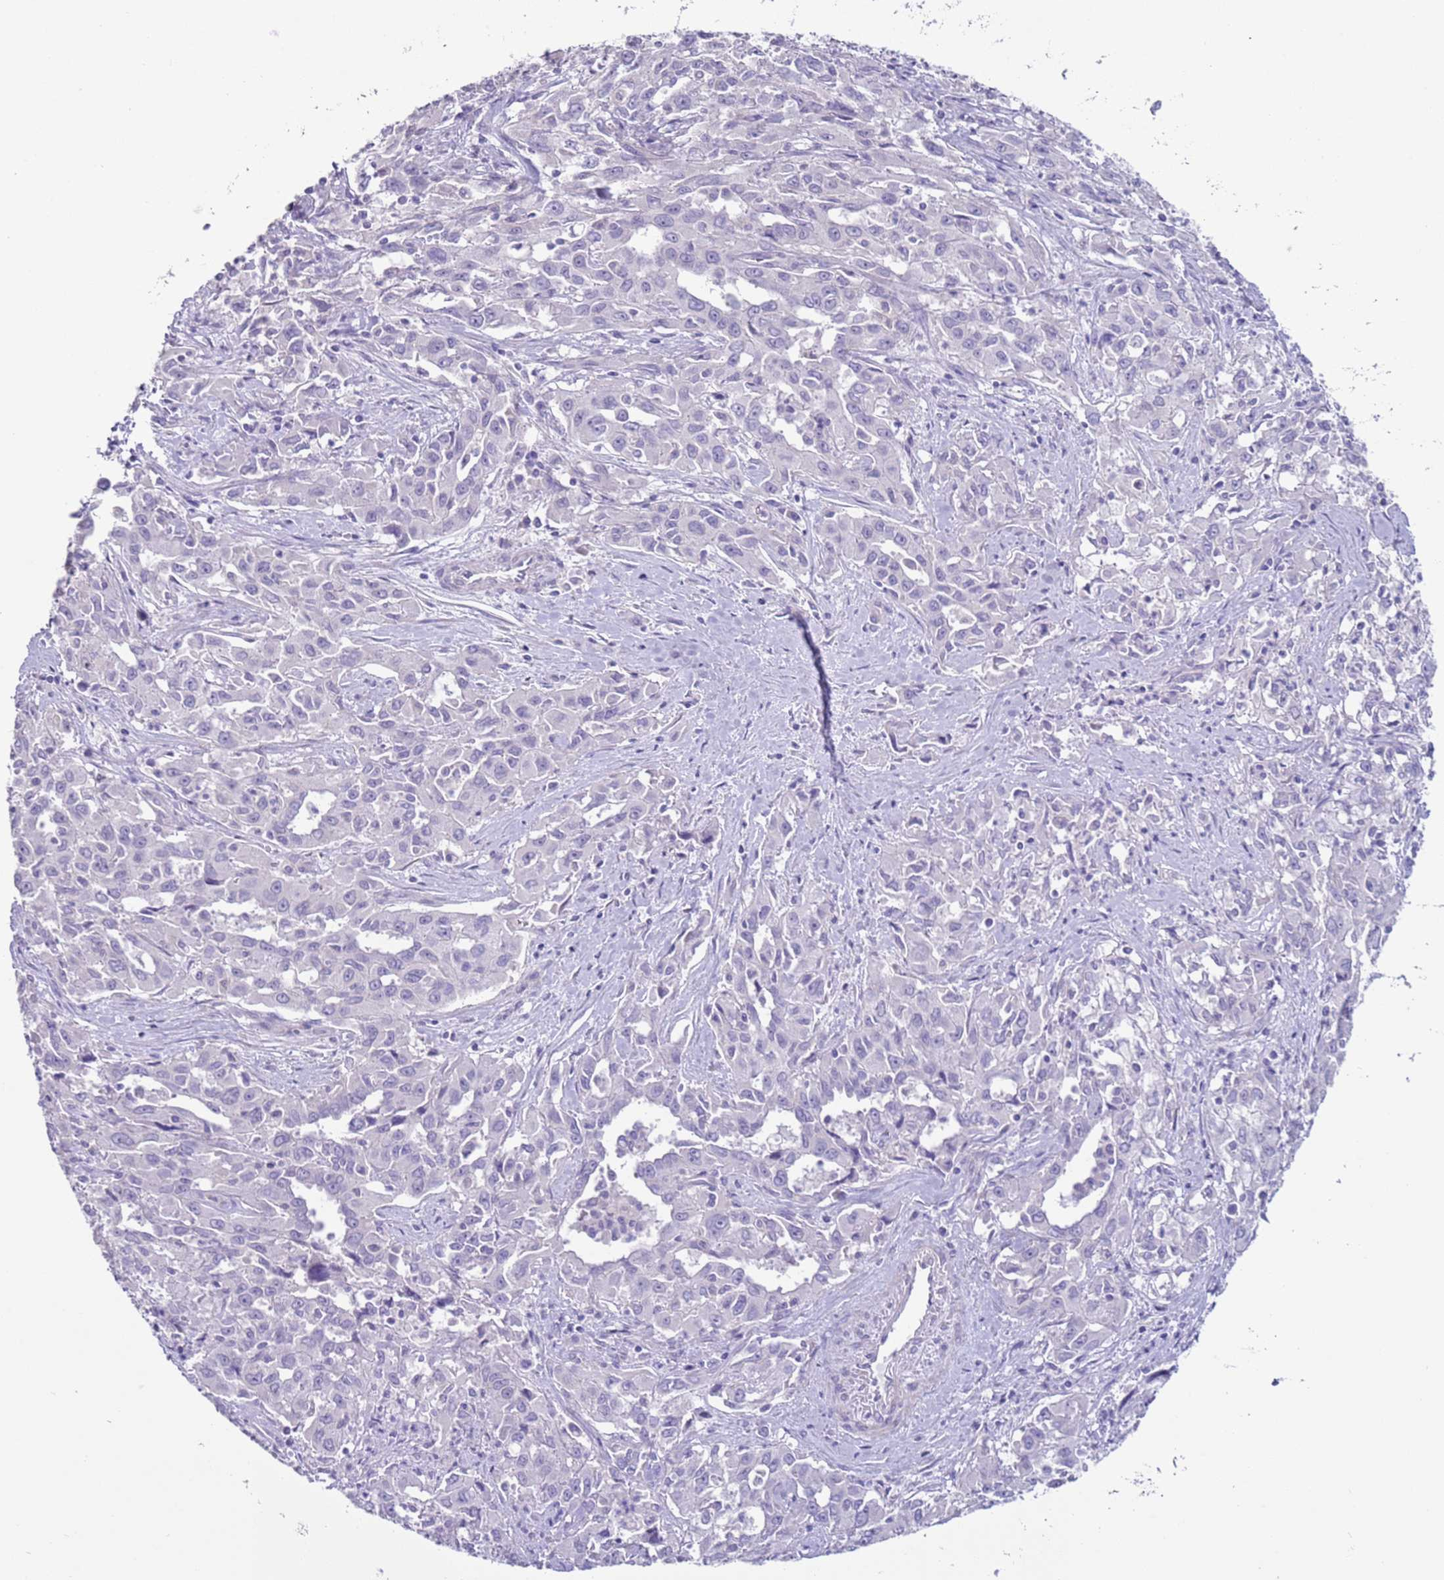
{"staining": {"intensity": "negative", "quantity": "none", "location": "none"}, "tissue": "liver cancer", "cell_type": "Tumor cells", "image_type": "cancer", "snomed": [{"axis": "morphology", "description": "Carcinoma, Hepatocellular, NOS"}, {"axis": "topography", "description": "Liver"}], "caption": "This is an immunohistochemistry micrograph of liver cancer (hepatocellular carcinoma). There is no expression in tumor cells.", "gene": "NPAP1", "patient": {"sex": "male", "age": 63}}